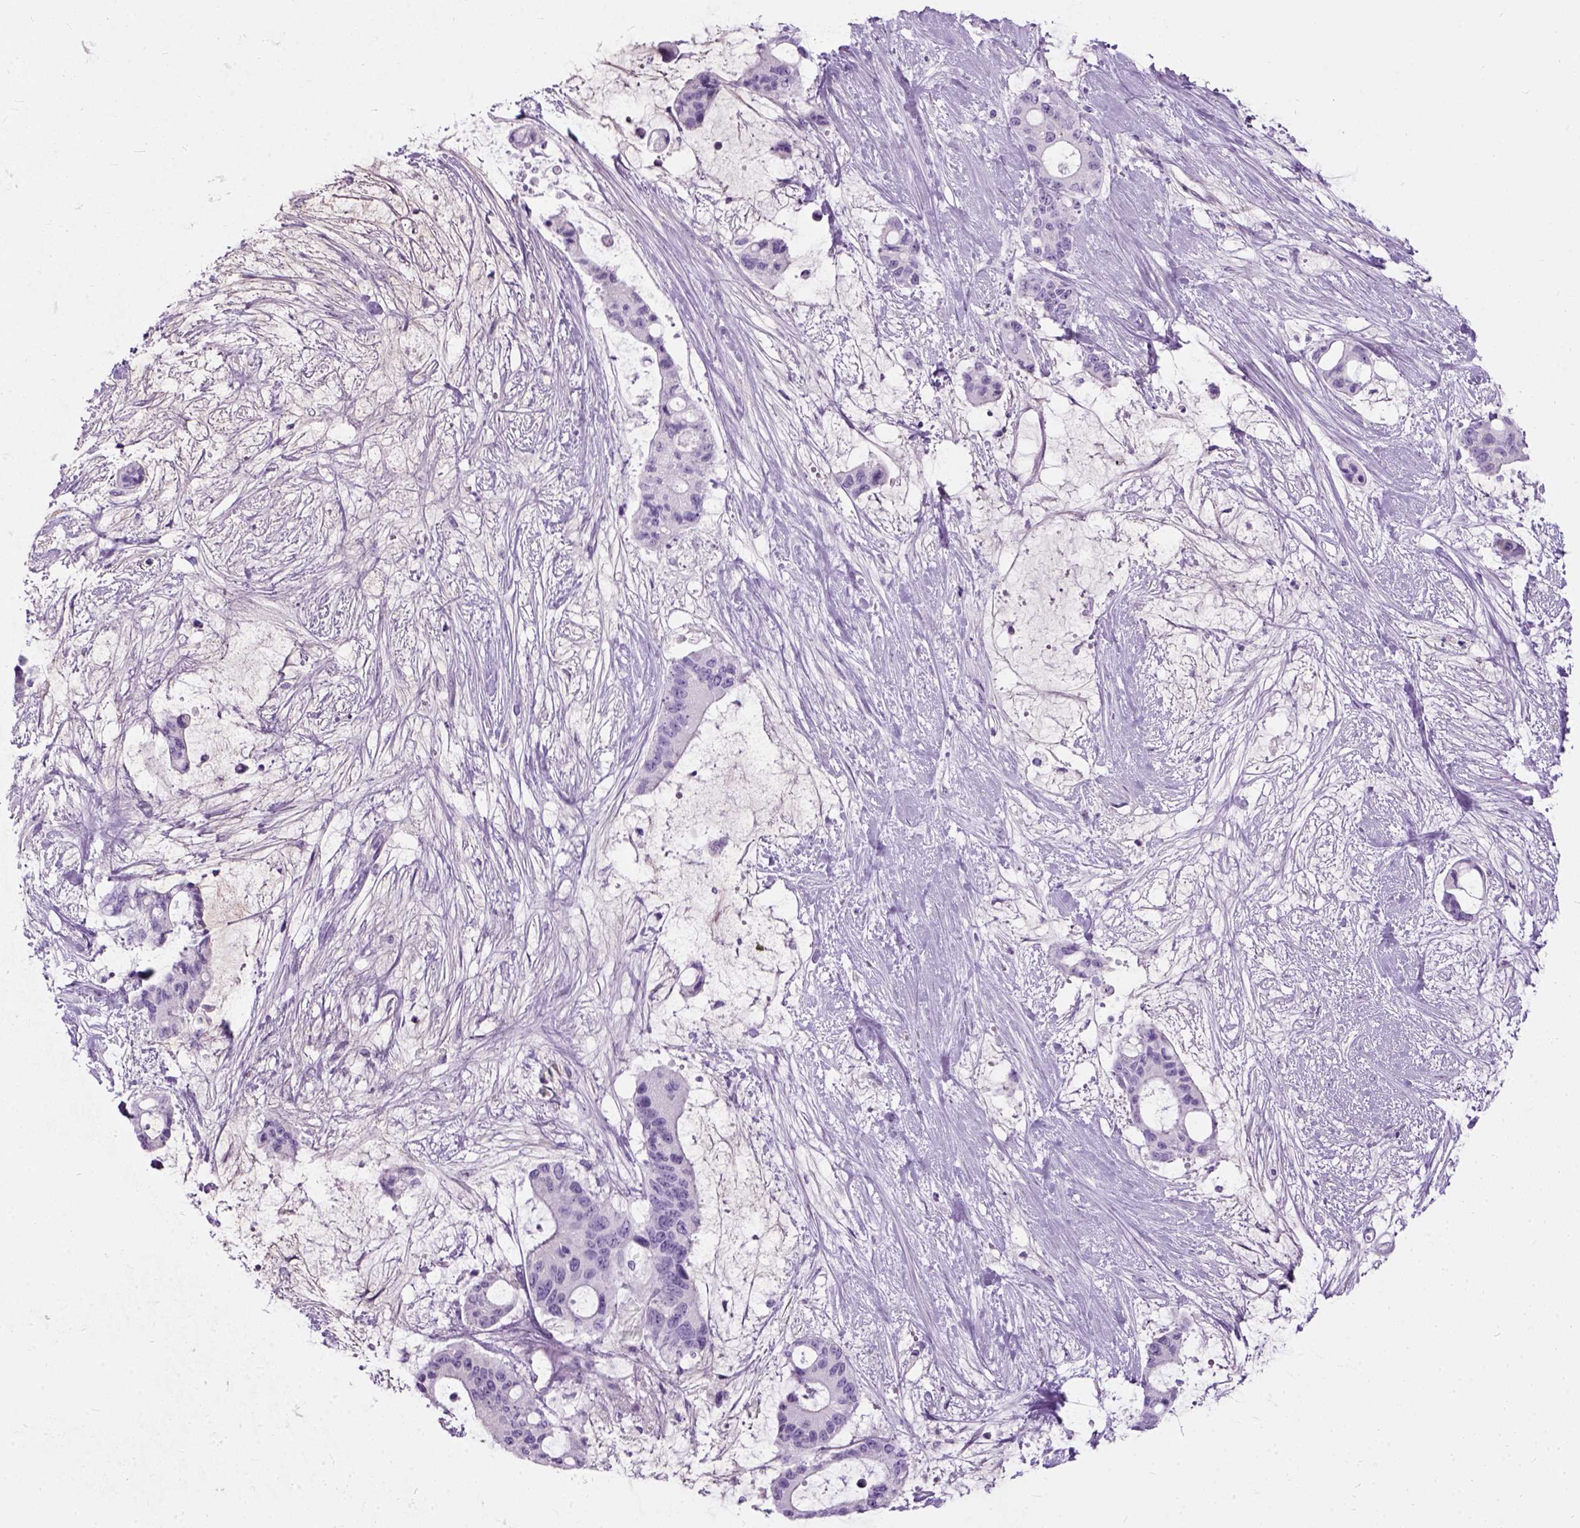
{"staining": {"intensity": "negative", "quantity": "none", "location": "none"}, "tissue": "liver cancer", "cell_type": "Tumor cells", "image_type": "cancer", "snomed": [{"axis": "morphology", "description": "Normal tissue, NOS"}, {"axis": "morphology", "description": "Cholangiocarcinoma"}, {"axis": "topography", "description": "Liver"}, {"axis": "topography", "description": "Peripheral nerve tissue"}], "caption": "Tumor cells are negative for protein expression in human cholangiocarcinoma (liver).", "gene": "AXDND1", "patient": {"sex": "female", "age": 73}}